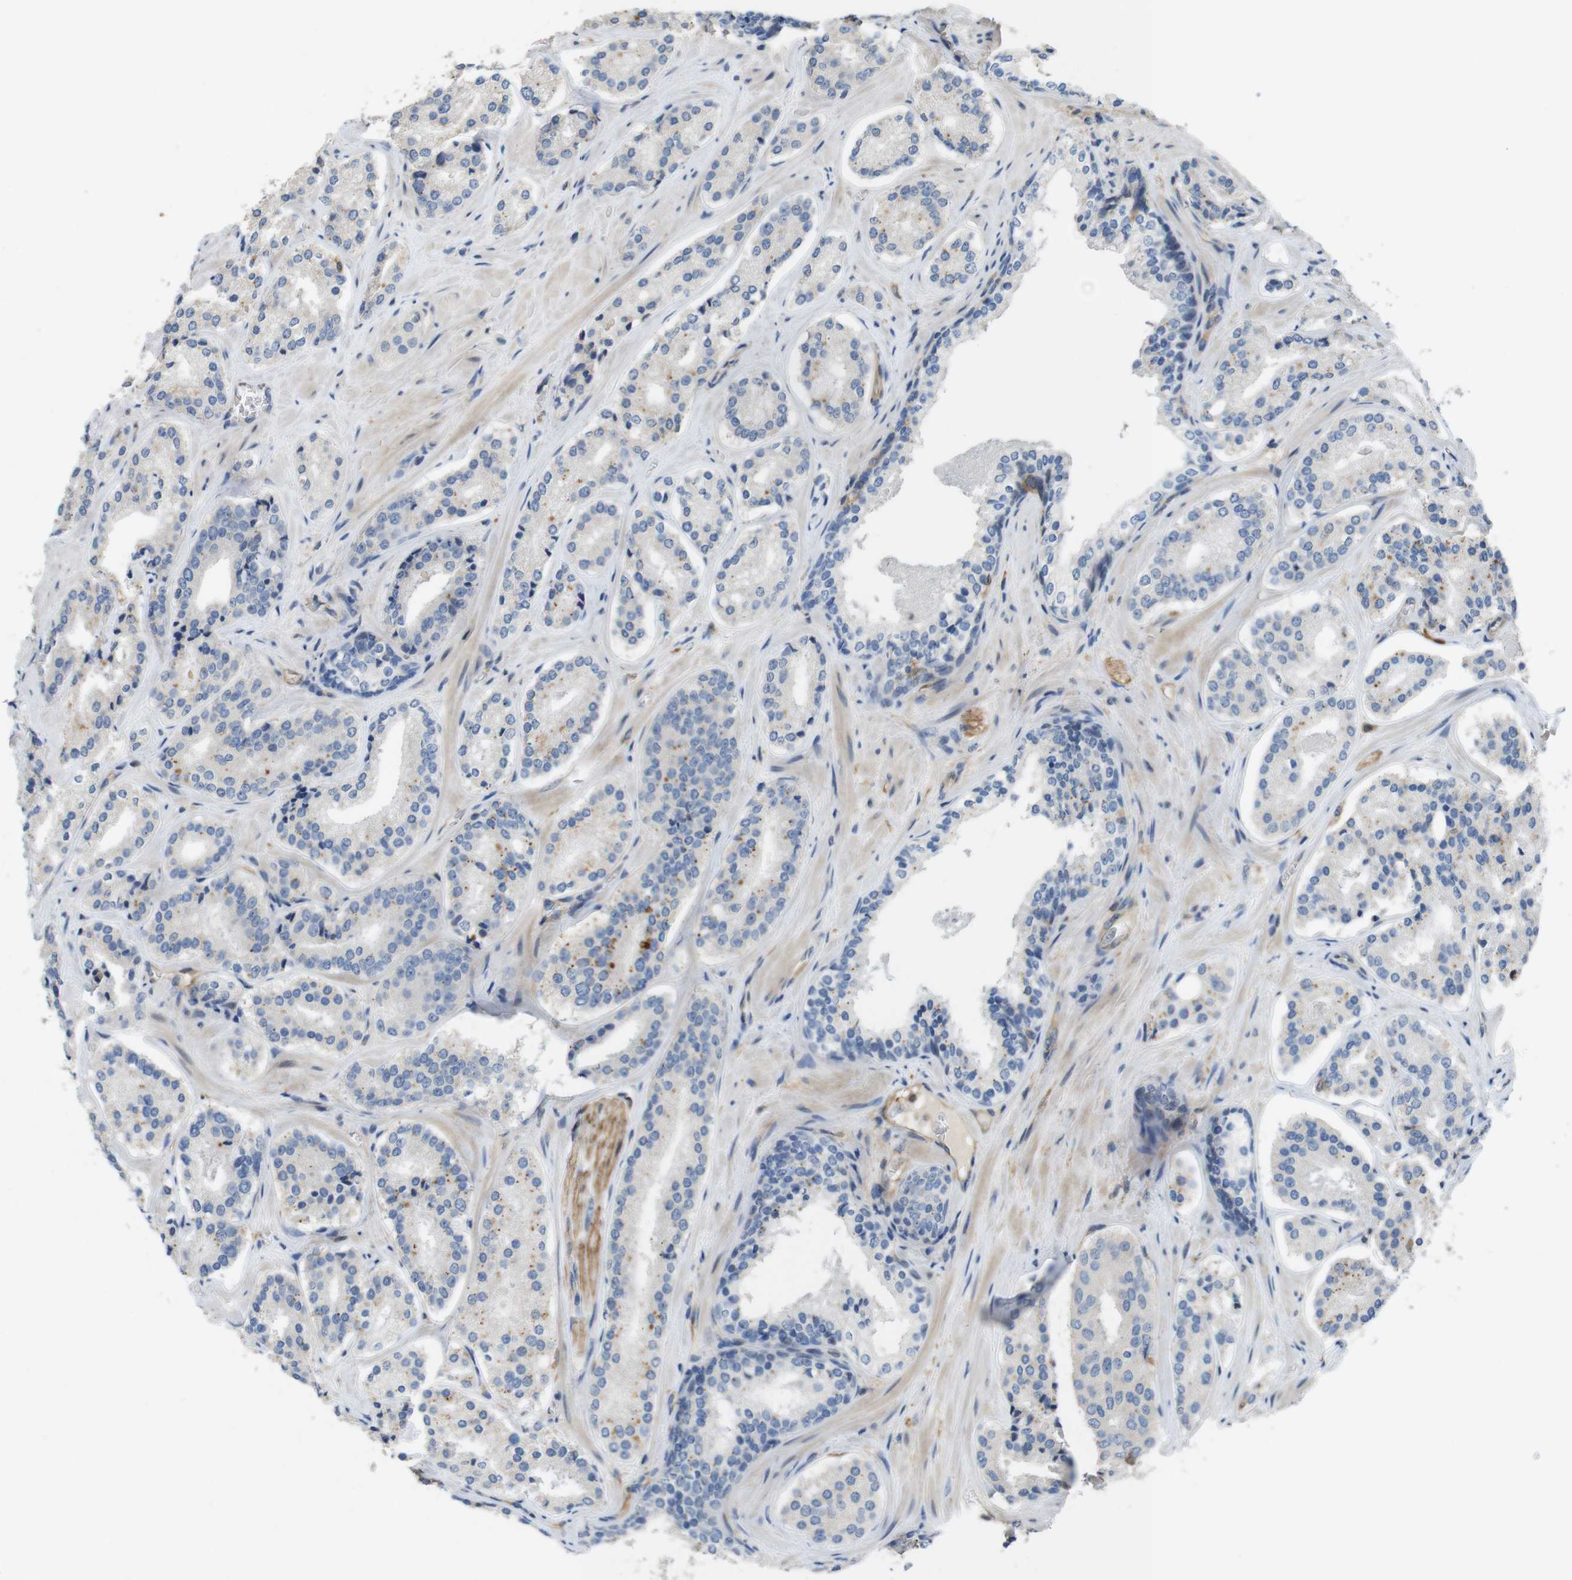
{"staining": {"intensity": "negative", "quantity": "none", "location": "none"}, "tissue": "prostate cancer", "cell_type": "Tumor cells", "image_type": "cancer", "snomed": [{"axis": "morphology", "description": "Adenocarcinoma, High grade"}, {"axis": "topography", "description": "Prostate"}], "caption": "There is no significant staining in tumor cells of prostate cancer (high-grade adenocarcinoma). (Stains: DAB IHC with hematoxylin counter stain, Microscopy: brightfield microscopy at high magnification).", "gene": "PCDH10", "patient": {"sex": "male", "age": 60}}